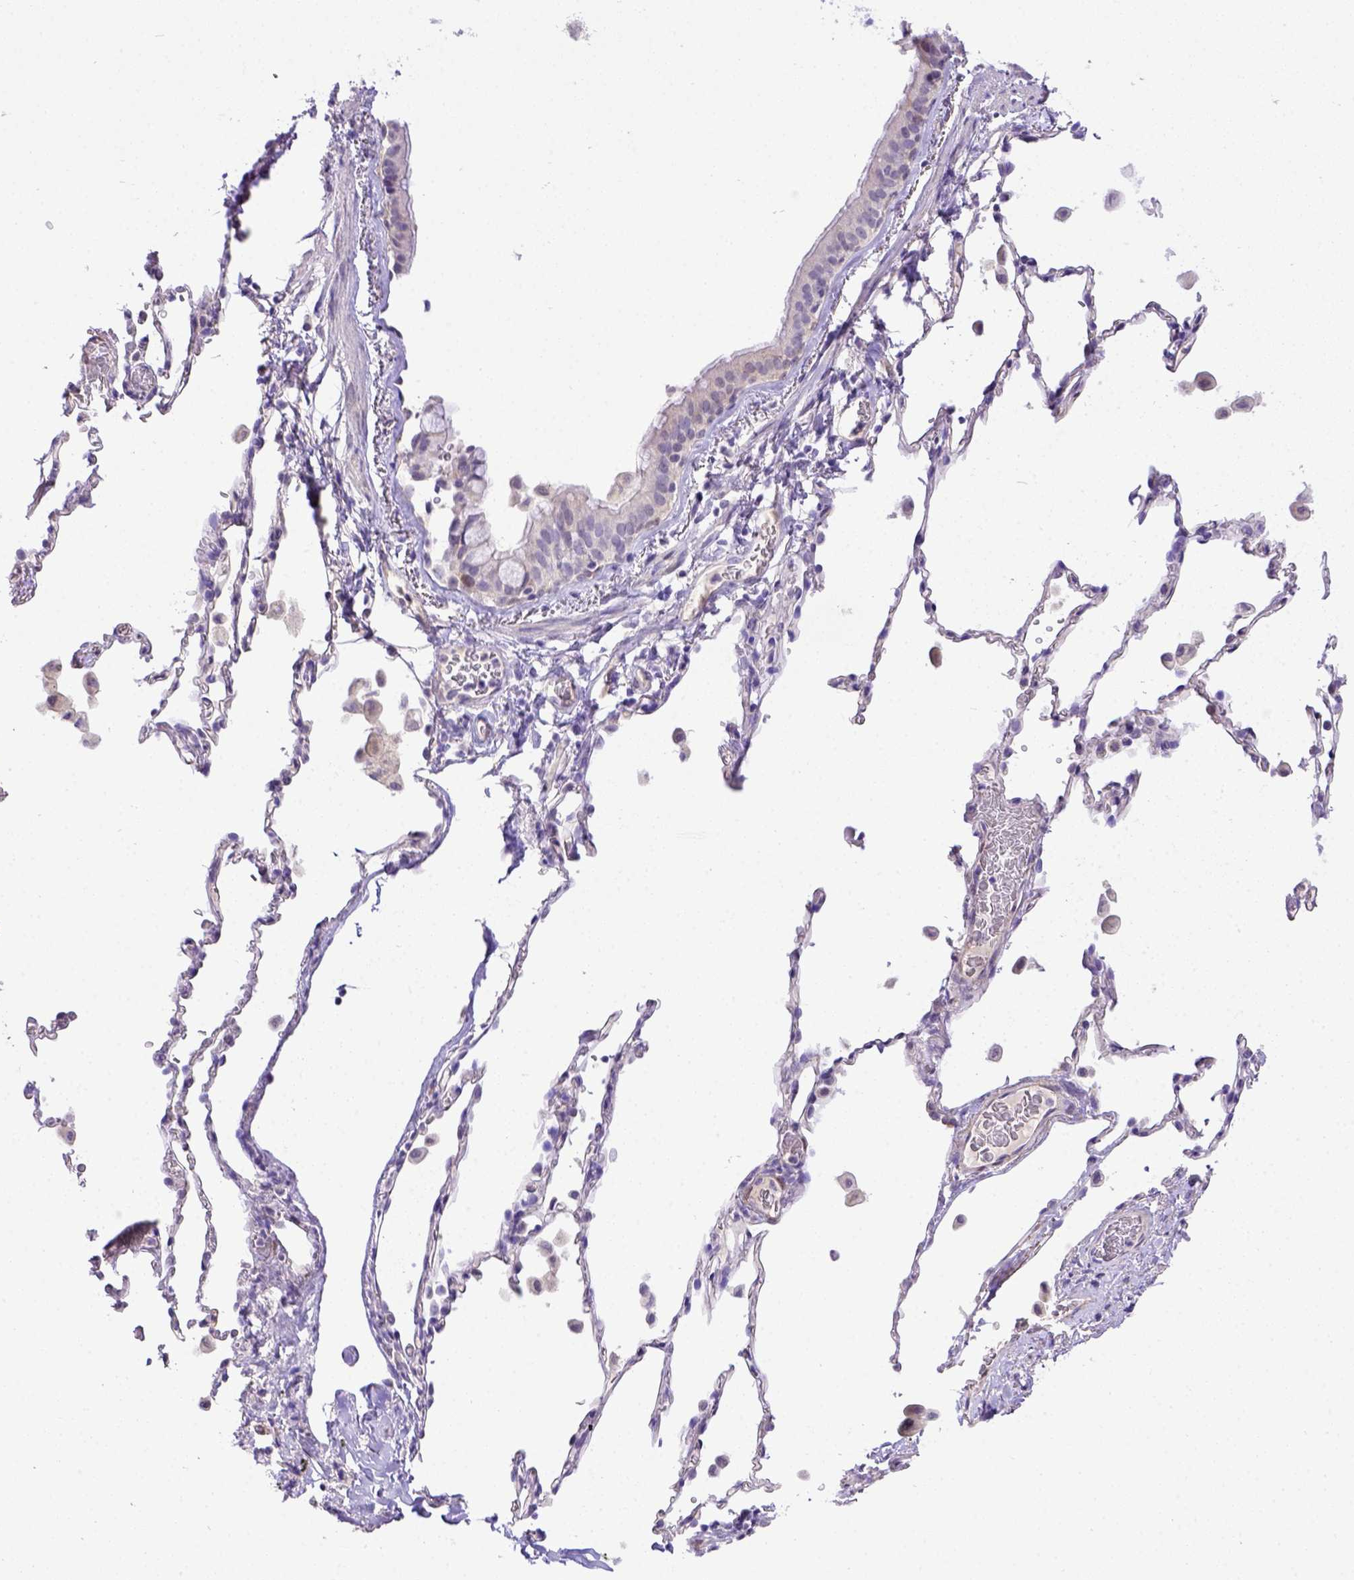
{"staining": {"intensity": "moderate", "quantity": "<25%", "location": "cytoplasmic/membranous"}, "tissue": "bronchus", "cell_type": "Respiratory epithelial cells", "image_type": "normal", "snomed": [{"axis": "morphology", "description": "Normal tissue, NOS"}, {"axis": "topography", "description": "Bronchus"}, {"axis": "topography", "description": "Lung"}], "caption": "This is an image of immunohistochemistry staining of normal bronchus, which shows moderate positivity in the cytoplasmic/membranous of respiratory epithelial cells.", "gene": "BTN1A1", "patient": {"sex": "male", "age": 54}}